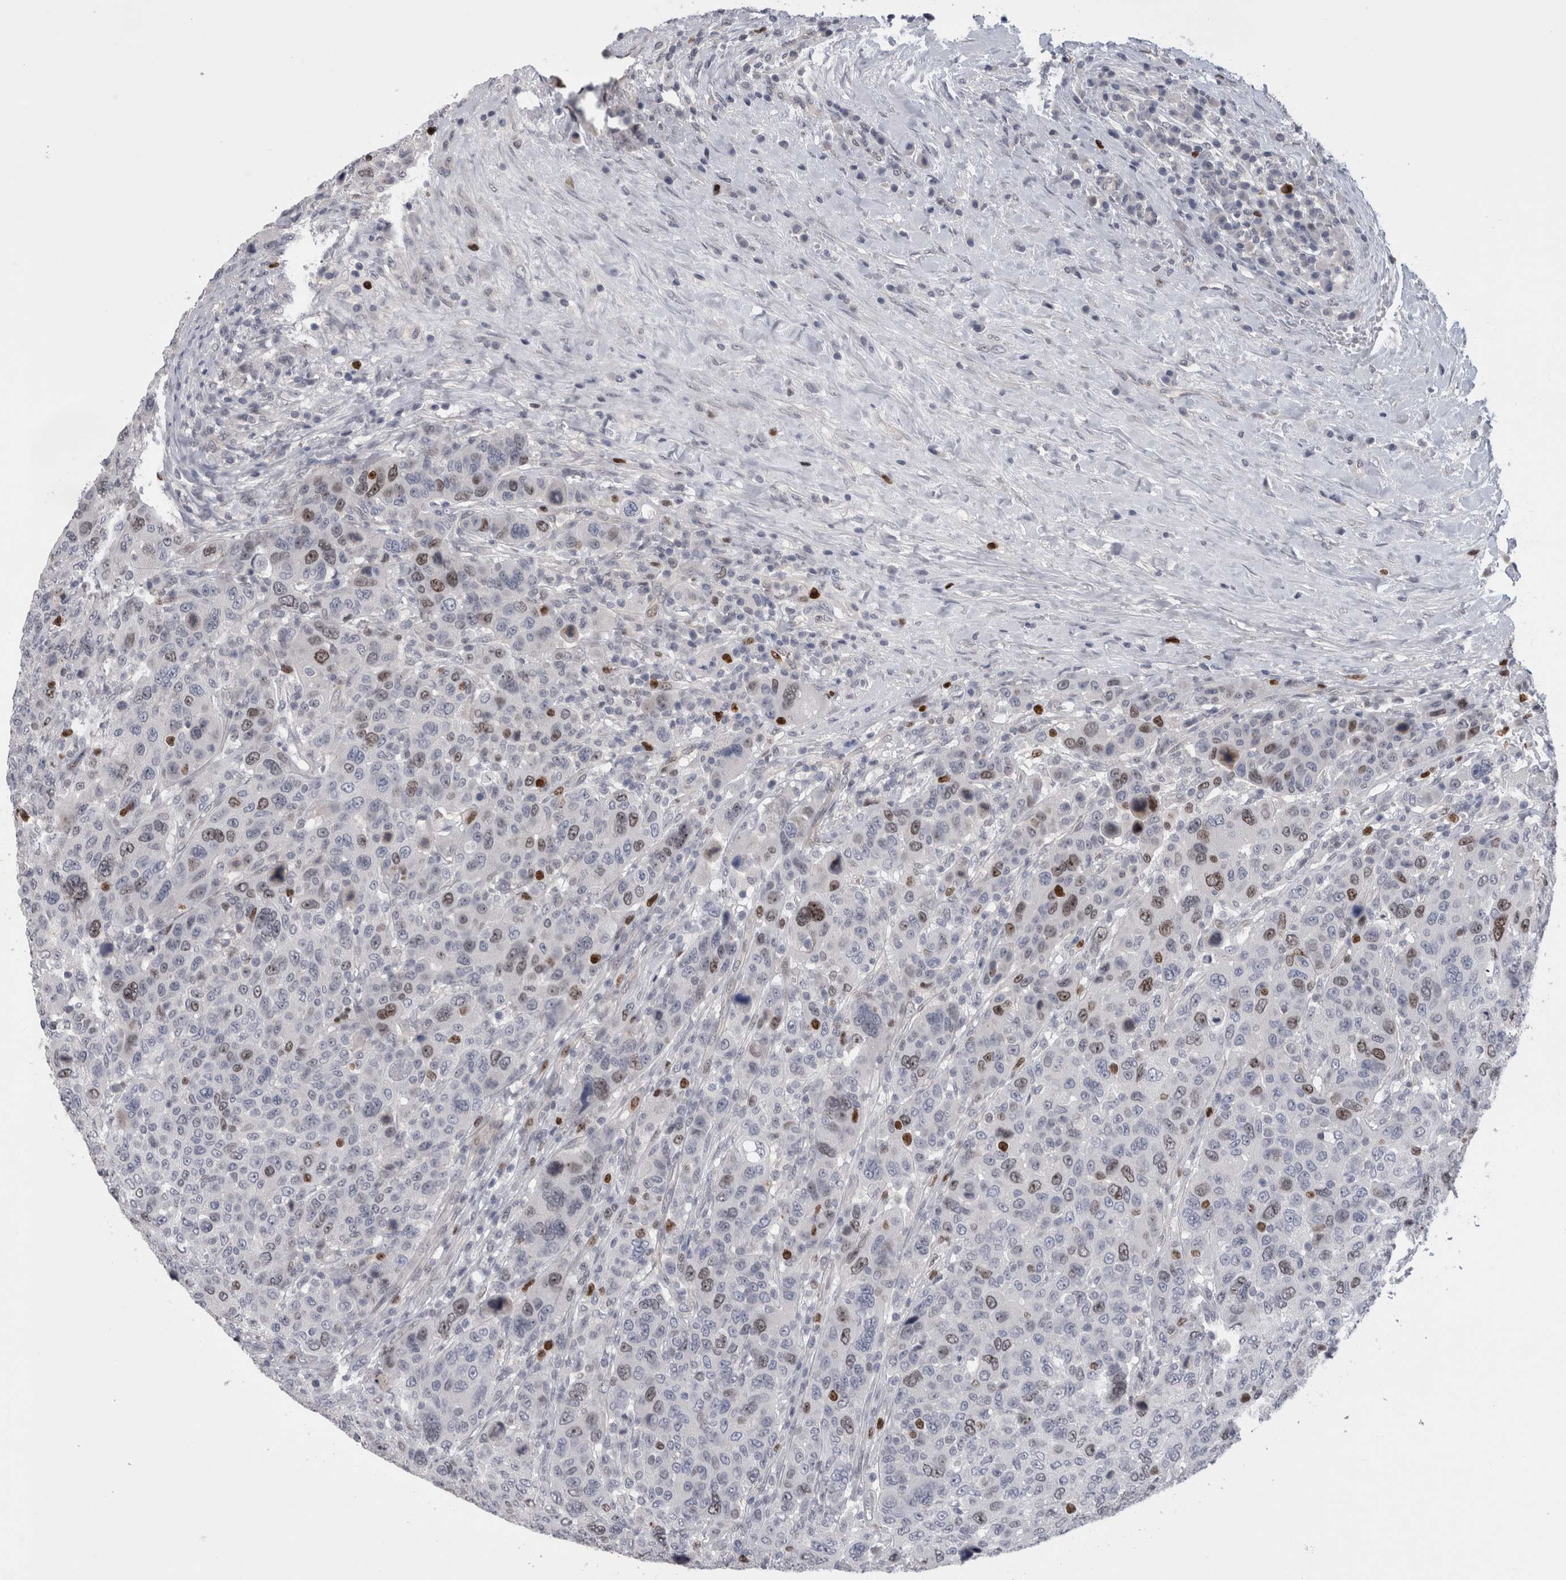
{"staining": {"intensity": "moderate", "quantity": "<25%", "location": "nuclear"}, "tissue": "breast cancer", "cell_type": "Tumor cells", "image_type": "cancer", "snomed": [{"axis": "morphology", "description": "Duct carcinoma"}, {"axis": "topography", "description": "Breast"}], "caption": "Intraductal carcinoma (breast) stained with DAB (3,3'-diaminobenzidine) IHC displays low levels of moderate nuclear staining in approximately <25% of tumor cells.", "gene": "KIF18B", "patient": {"sex": "female", "age": 37}}